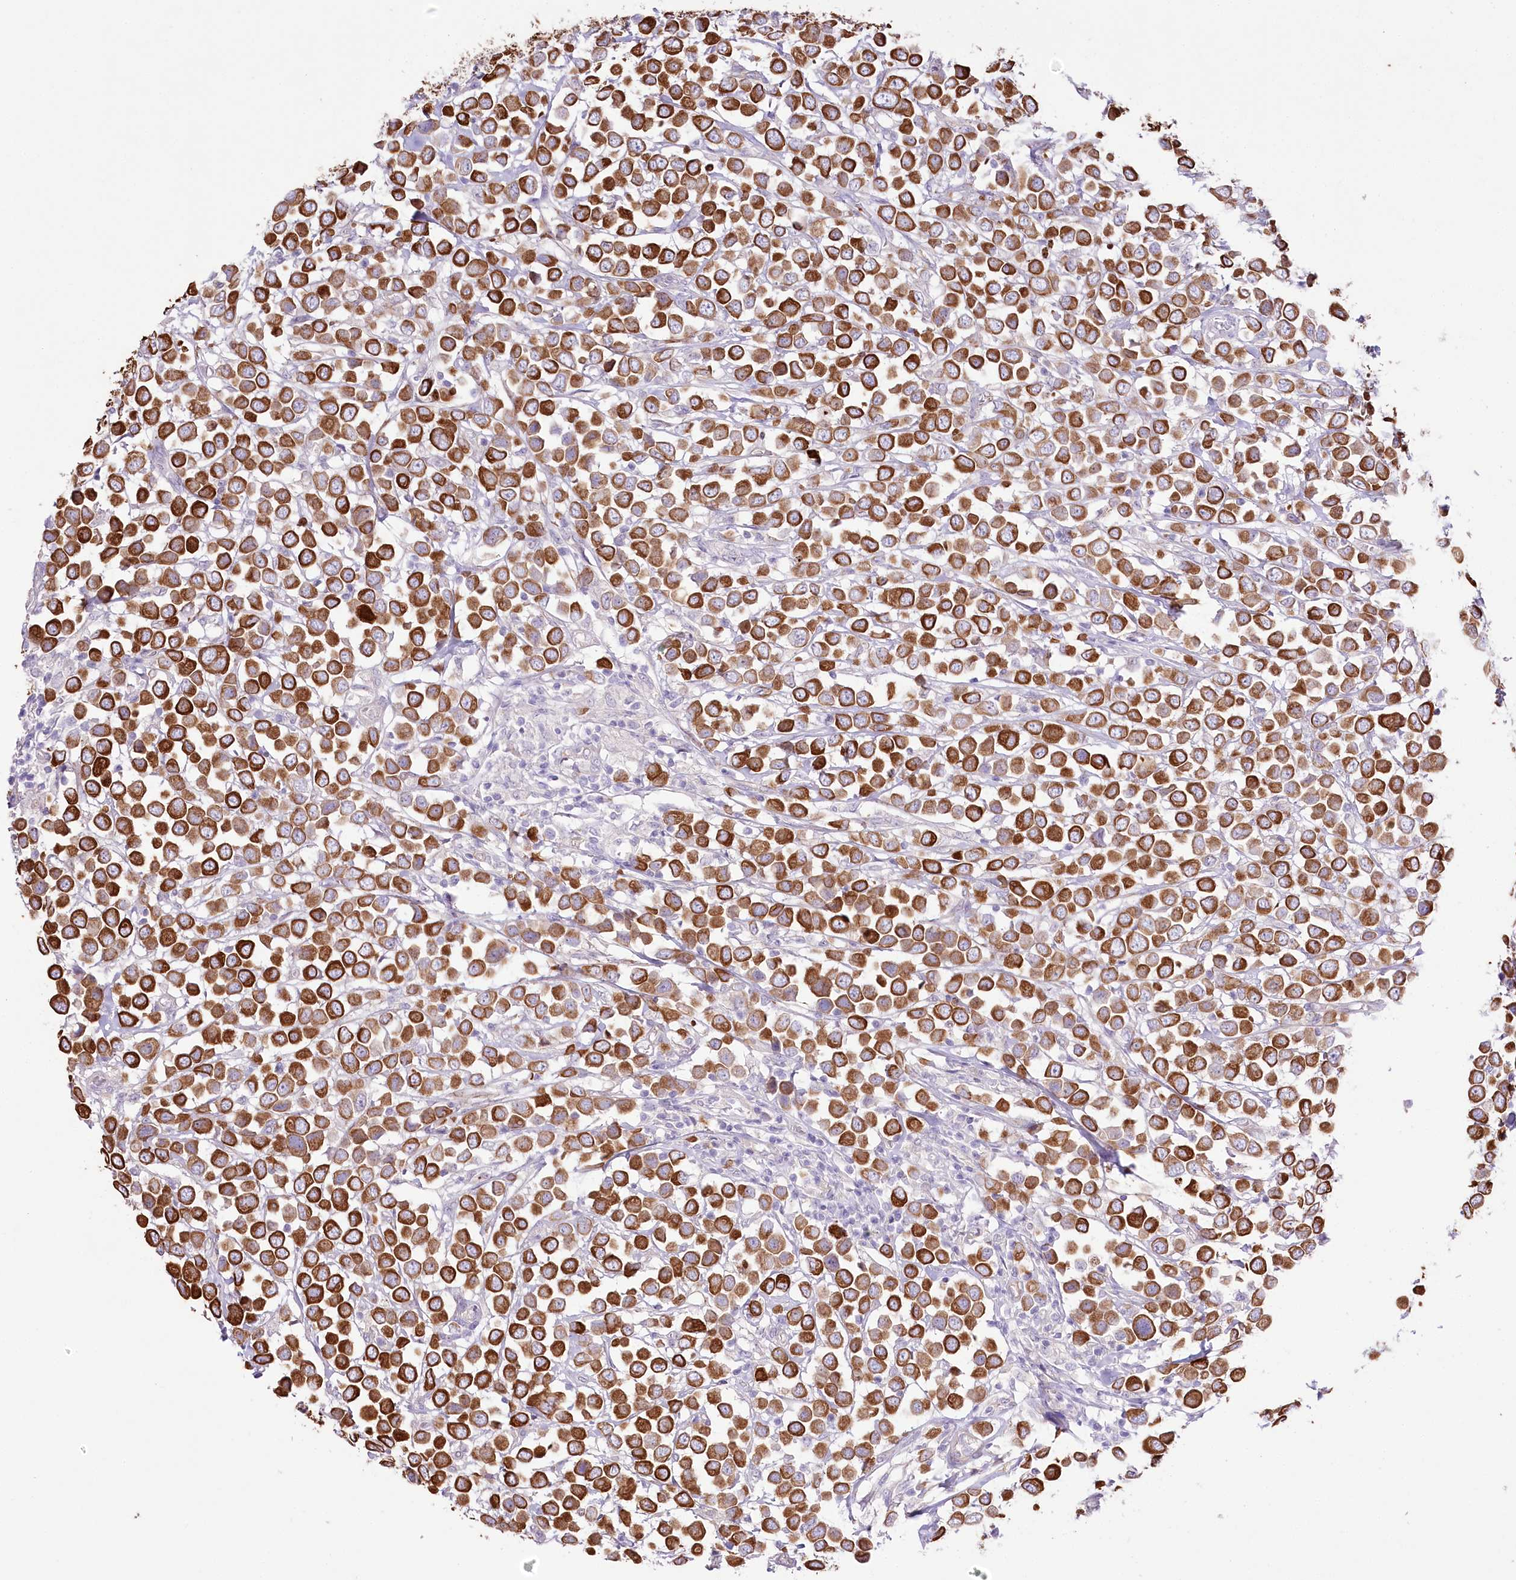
{"staining": {"intensity": "strong", "quantity": ">75%", "location": "cytoplasmic/membranous"}, "tissue": "breast cancer", "cell_type": "Tumor cells", "image_type": "cancer", "snomed": [{"axis": "morphology", "description": "Duct carcinoma"}, {"axis": "topography", "description": "Breast"}], "caption": "There is high levels of strong cytoplasmic/membranous expression in tumor cells of breast infiltrating ductal carcinoma, as demonstrated by immunohistochemical staining (brown color).", "gene": "SLC39A10", "patient": {"sex": "female", "age": 61}}